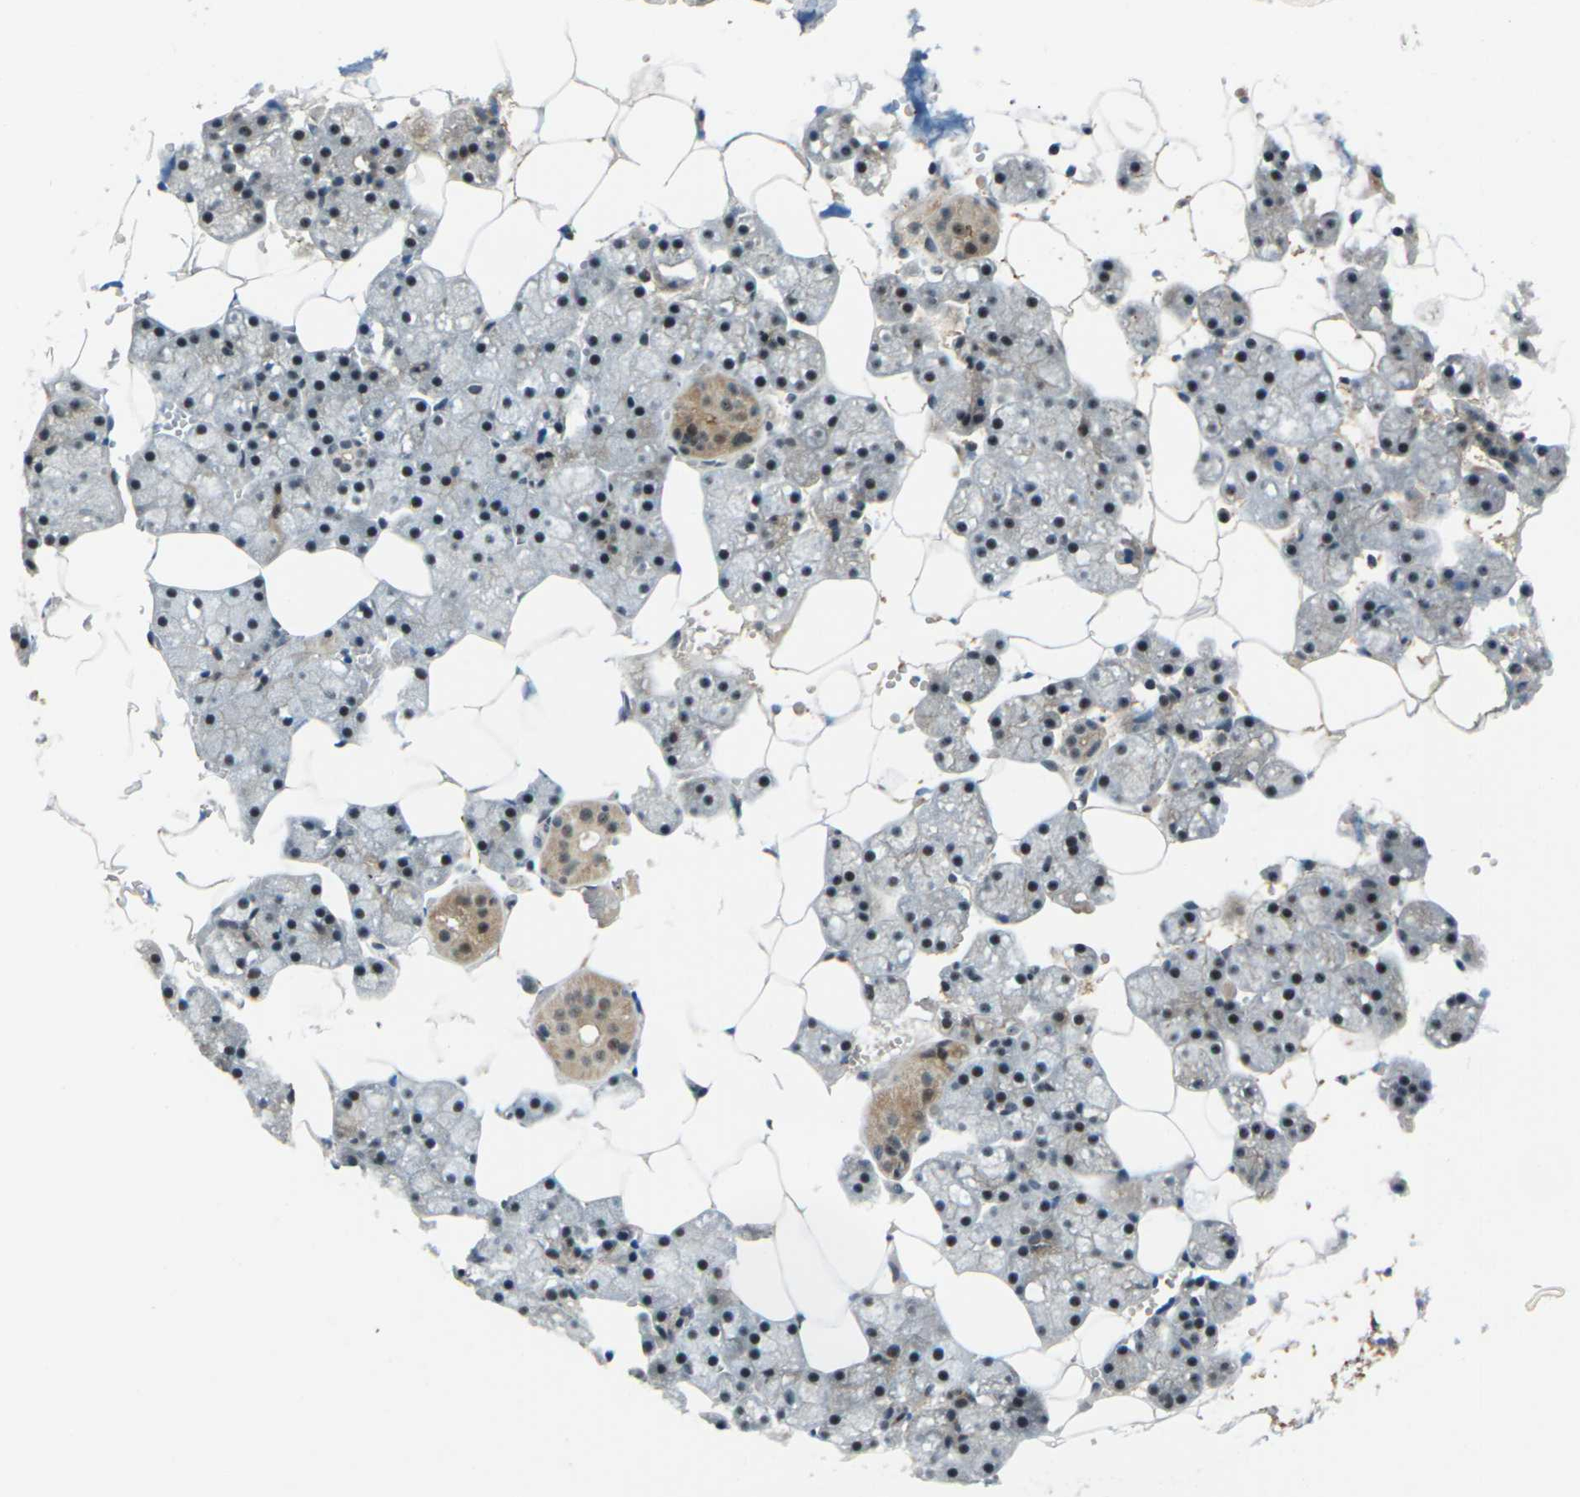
{"staining": {"intensity": "moderate", "quantity": ">75%", "location": "cytoplasmic/membranous,nuclear"}, "tissue": "salivary gland", "cell_type": "Glandular cells", "image_type": "normal", "snomed": [{"axis": "morphology", "description": "Normal tissue, NOS"}, {"axis": "topography", "description": "Salivary gland"}], "caption": "Protein expression by IHC demonstrates moderate cytoplasmic/membranous,nuclear positivity in approximately >75% of glandular cells in benign salivary gland. (DAB (3,3'-diaminobenzidine) IHC, brown staining for protein, blue staining for nuclei).", "gene": "UBE2S", "patient": {"sex": "male", "age": 62}}